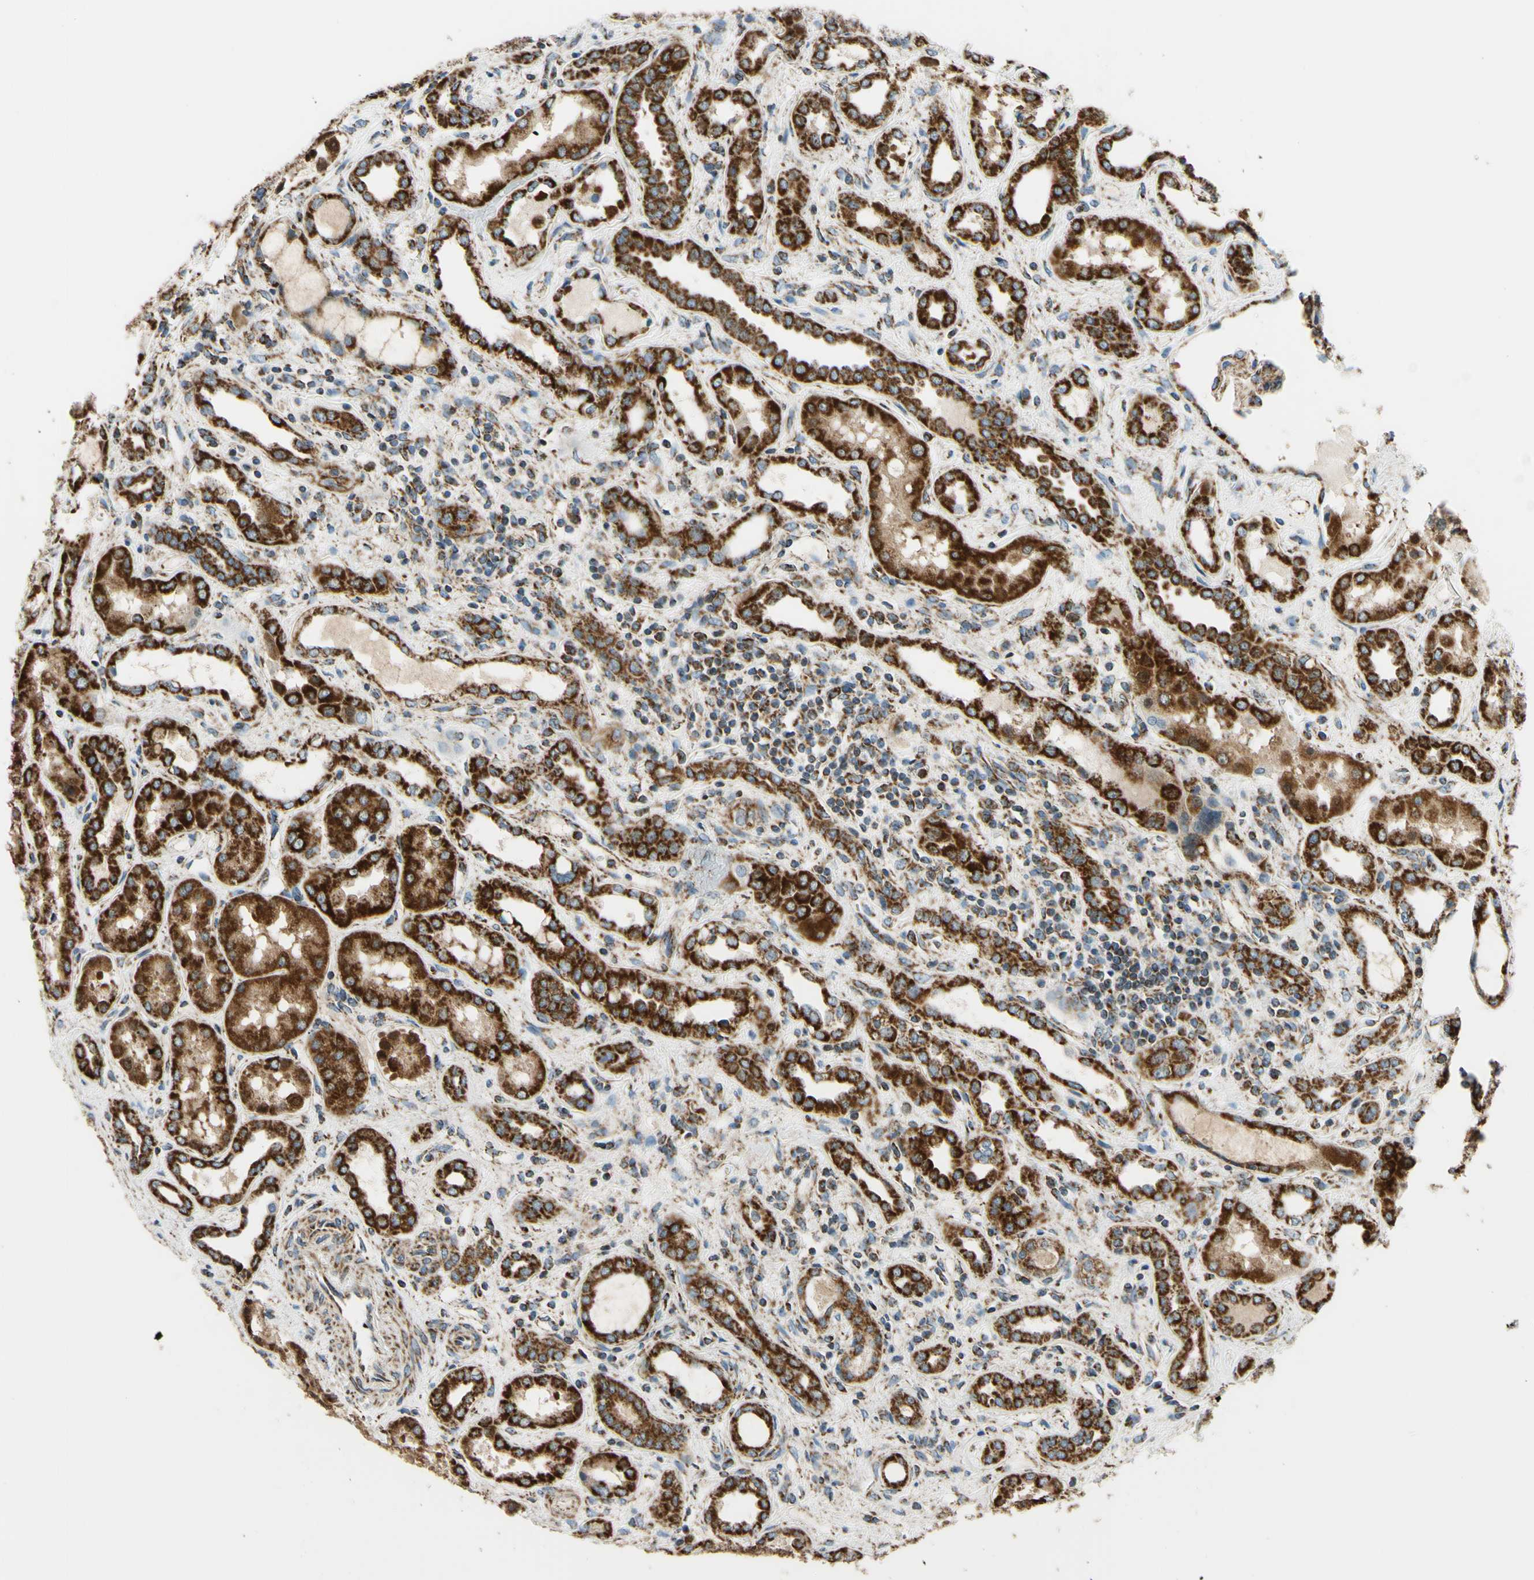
{"staining": {"intensity": "moderate", "quantity": ">75%", "location": "cytoplasmic/membranous"}, "tissue": "kidney", "cell_type": "Cells in glomeruli", "image_type": "normal", "snomed": [{"axis": "morphology", "description": "Normal tissue, NOS"}, {"axis": "topography", "description": "Kidney"}], "caption": "Immunohistochemical staining of normal kidney displays >75% levels of moderate cytoplasmic/membranous protein positivity in approximately >75% of cells in glomeruli.", "gene": "MAVS", "patient": {"sex": "male", "age": 59}}